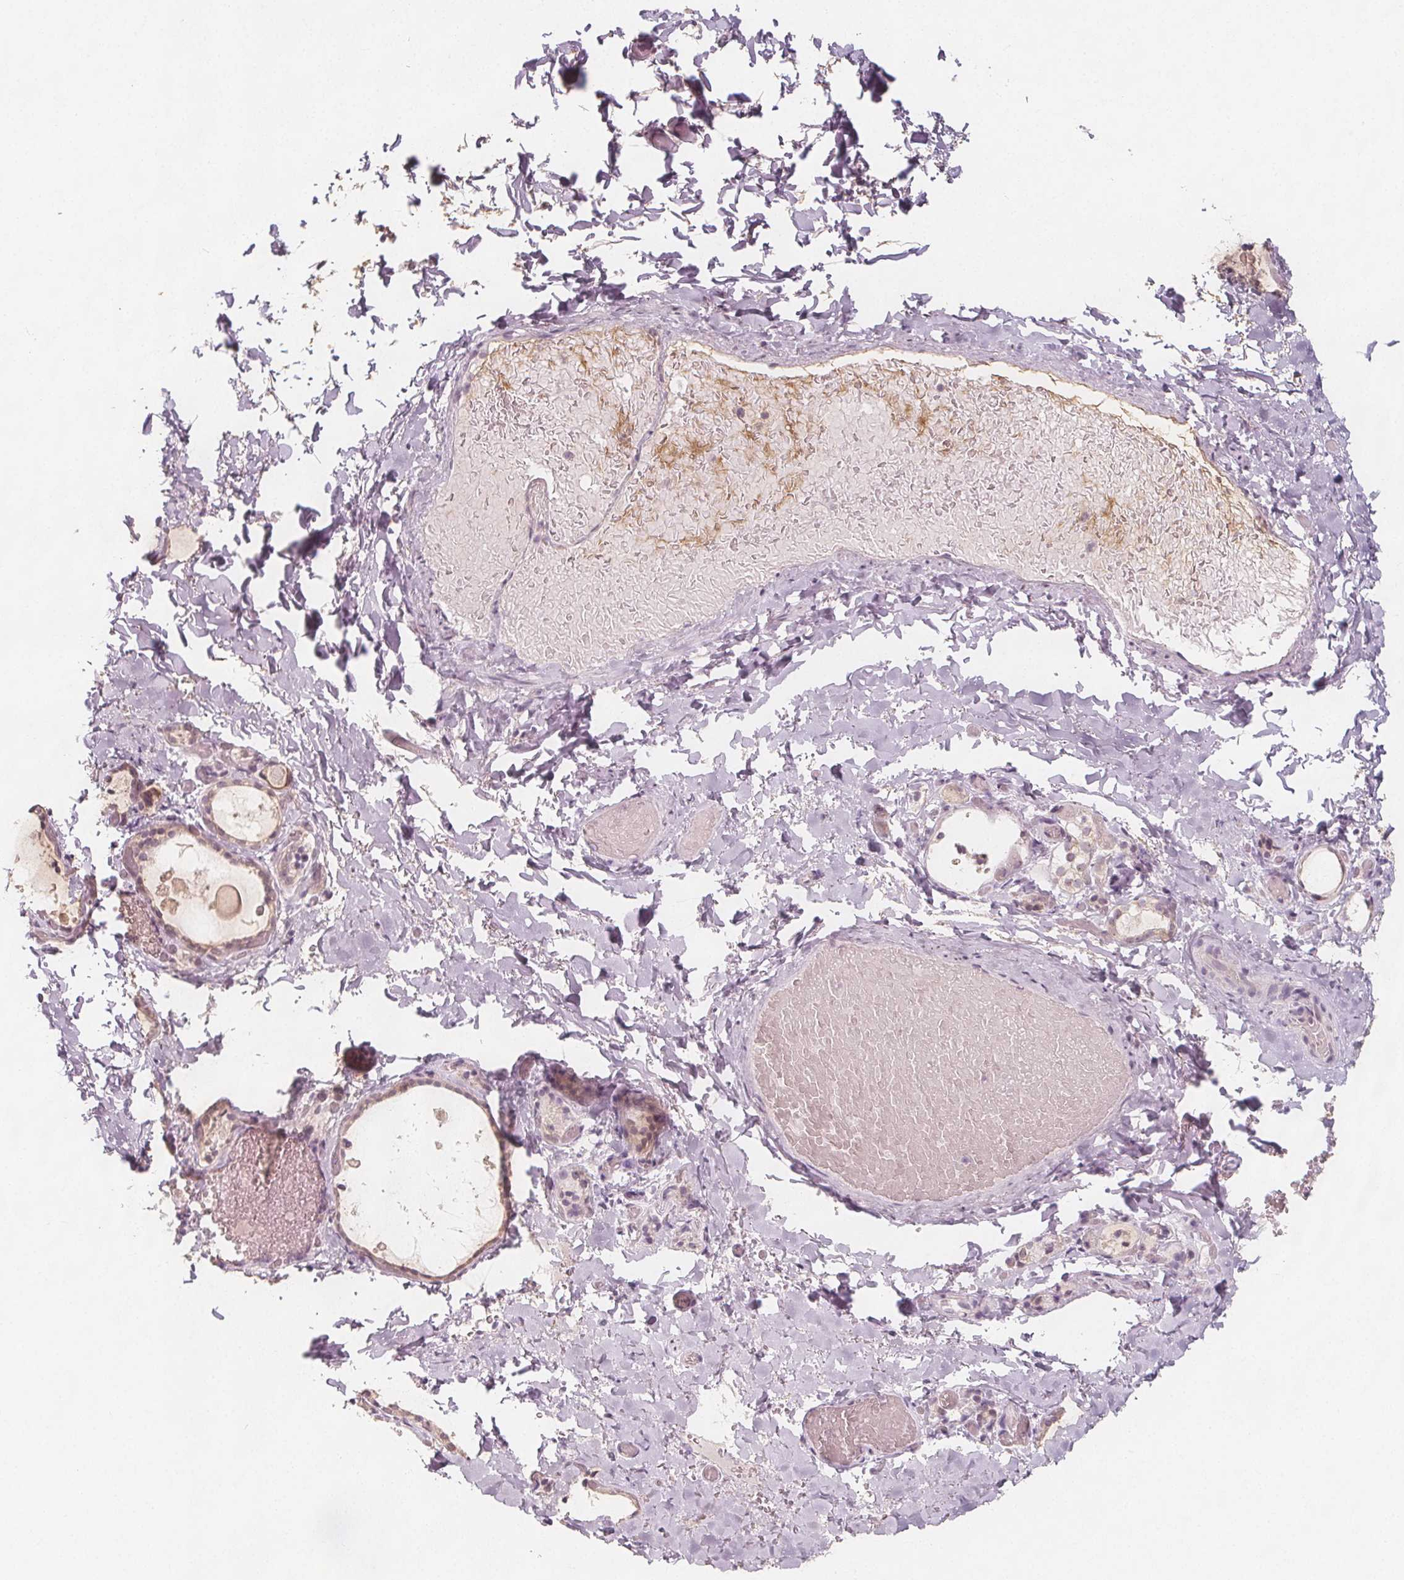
{"staining": {"intensity": "weak", "quantity": "<25%", "location": "cytoplasmic/membranous,nuclear"}, "tissue": "thyroid gland", "cell_type": "Glandular cells", "image_type": "normal", "snomed": [{"axis": "morphology", "description": "Normal tissue, NOS"}, {"axis": "topography", "description": "Thyroid gland"}], "caption": "Protein analysis of normal thyroid gland reveals no significant expression in glandular cells.", "gene": "C1orf167", "patient": {"sex": "female", "age": 56}}